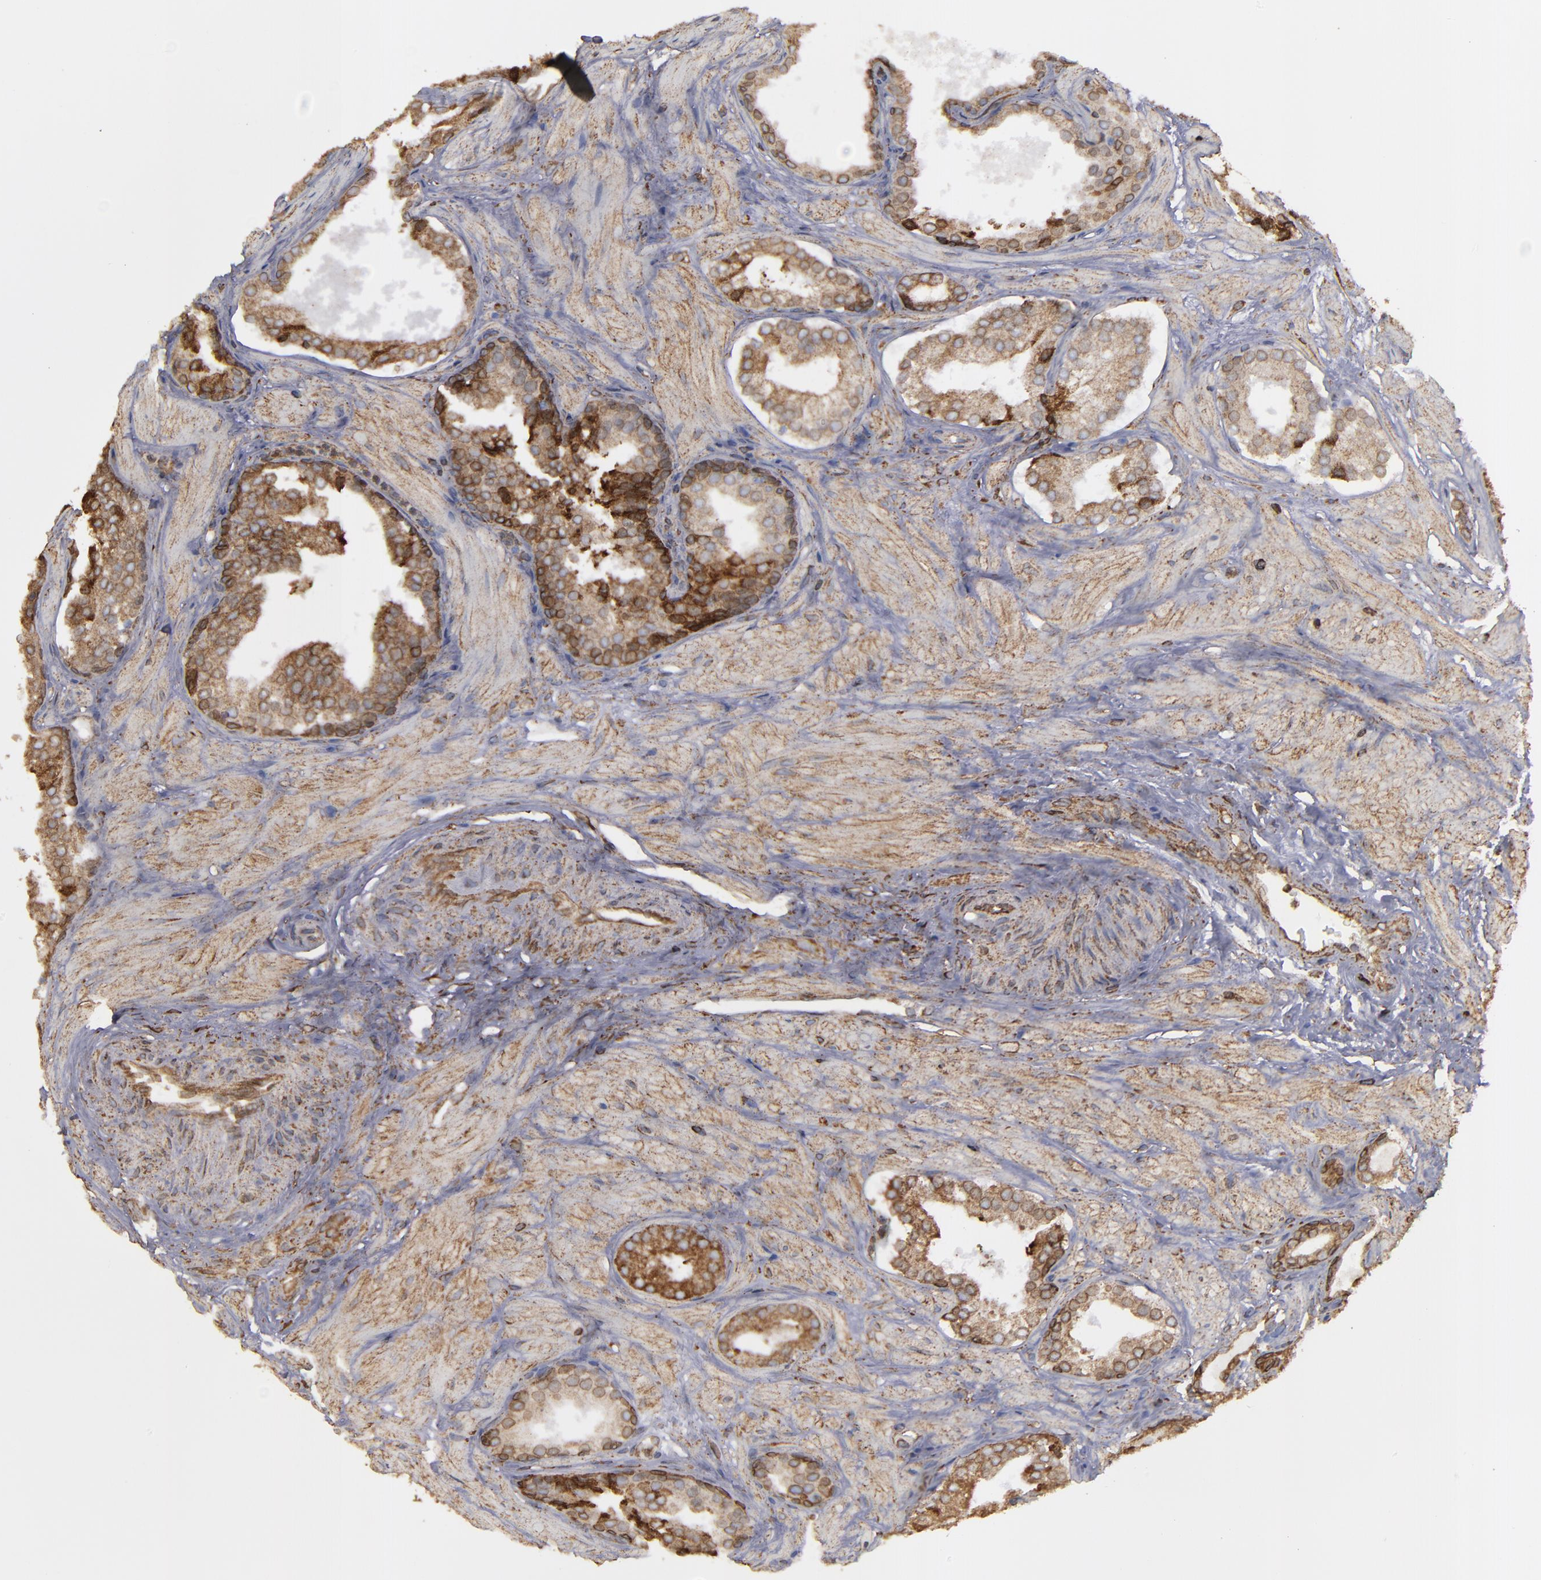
{"staining": {"intensity": "moderate", "quantity": ">75%", "location": "cytoplasmic/membranous"}, "tissue": "prostate cancer", "cell_type": "Tumor cells", "image_type": "cancer", "snomed": [{"axis": "morphology", "description": "Adenocarcinoma, Low grade"}, {"axis": "topography", "description": "Prostate"}], "caption": "Tumor cells reveal medium levels of moderate cytoplasmic/membranous expression in approximately >75% of cells in human prostate cancer (low-grade adenocarcinoma).", "gene": "ERLIN2", "patient": {"sex": "male", "age": 69}}